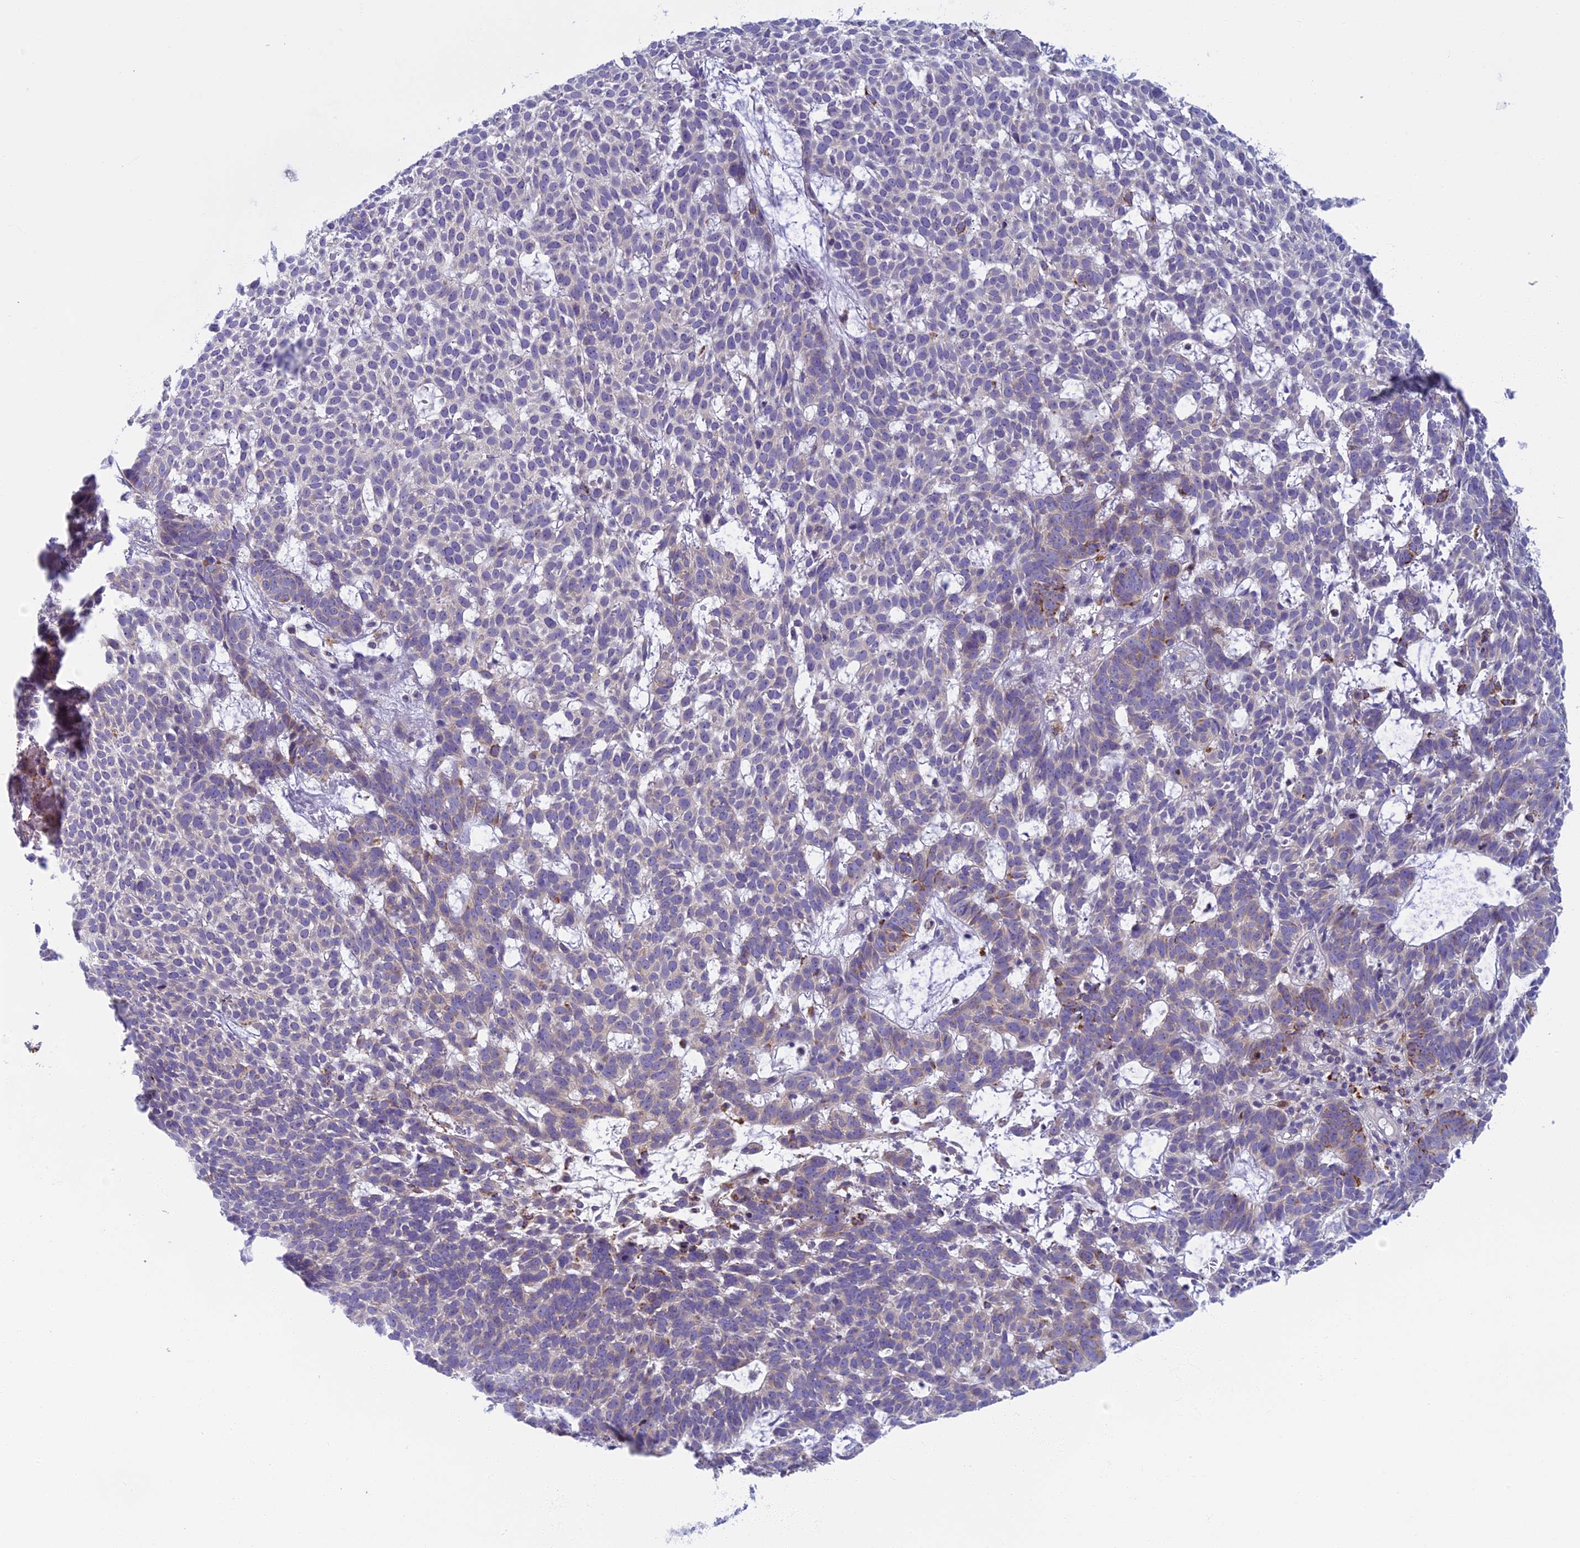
{"staining": {"intensity": "weak", "quantity": "<25%", "location": "cytoplasmic/membranous"}, "tissue": "skin cancer", "cell_type": "Tumor cells", "image_type": "cancer", "snomed": [{"axis": "morphology", "description": "Basal cell carcinoma"}, {"axis": "topography", "description": "Skin"}], "caption": "High magnification brightfield microscopy of skin basal cell carcinoma stained with DAB (3,3'-diaminobenzidine) (brown) and counterstained with hematoxylin (blue): tumor cells show no significant staining.", "gene": "SEMA7A", "patient": {"sex": "female", "age": 78}}